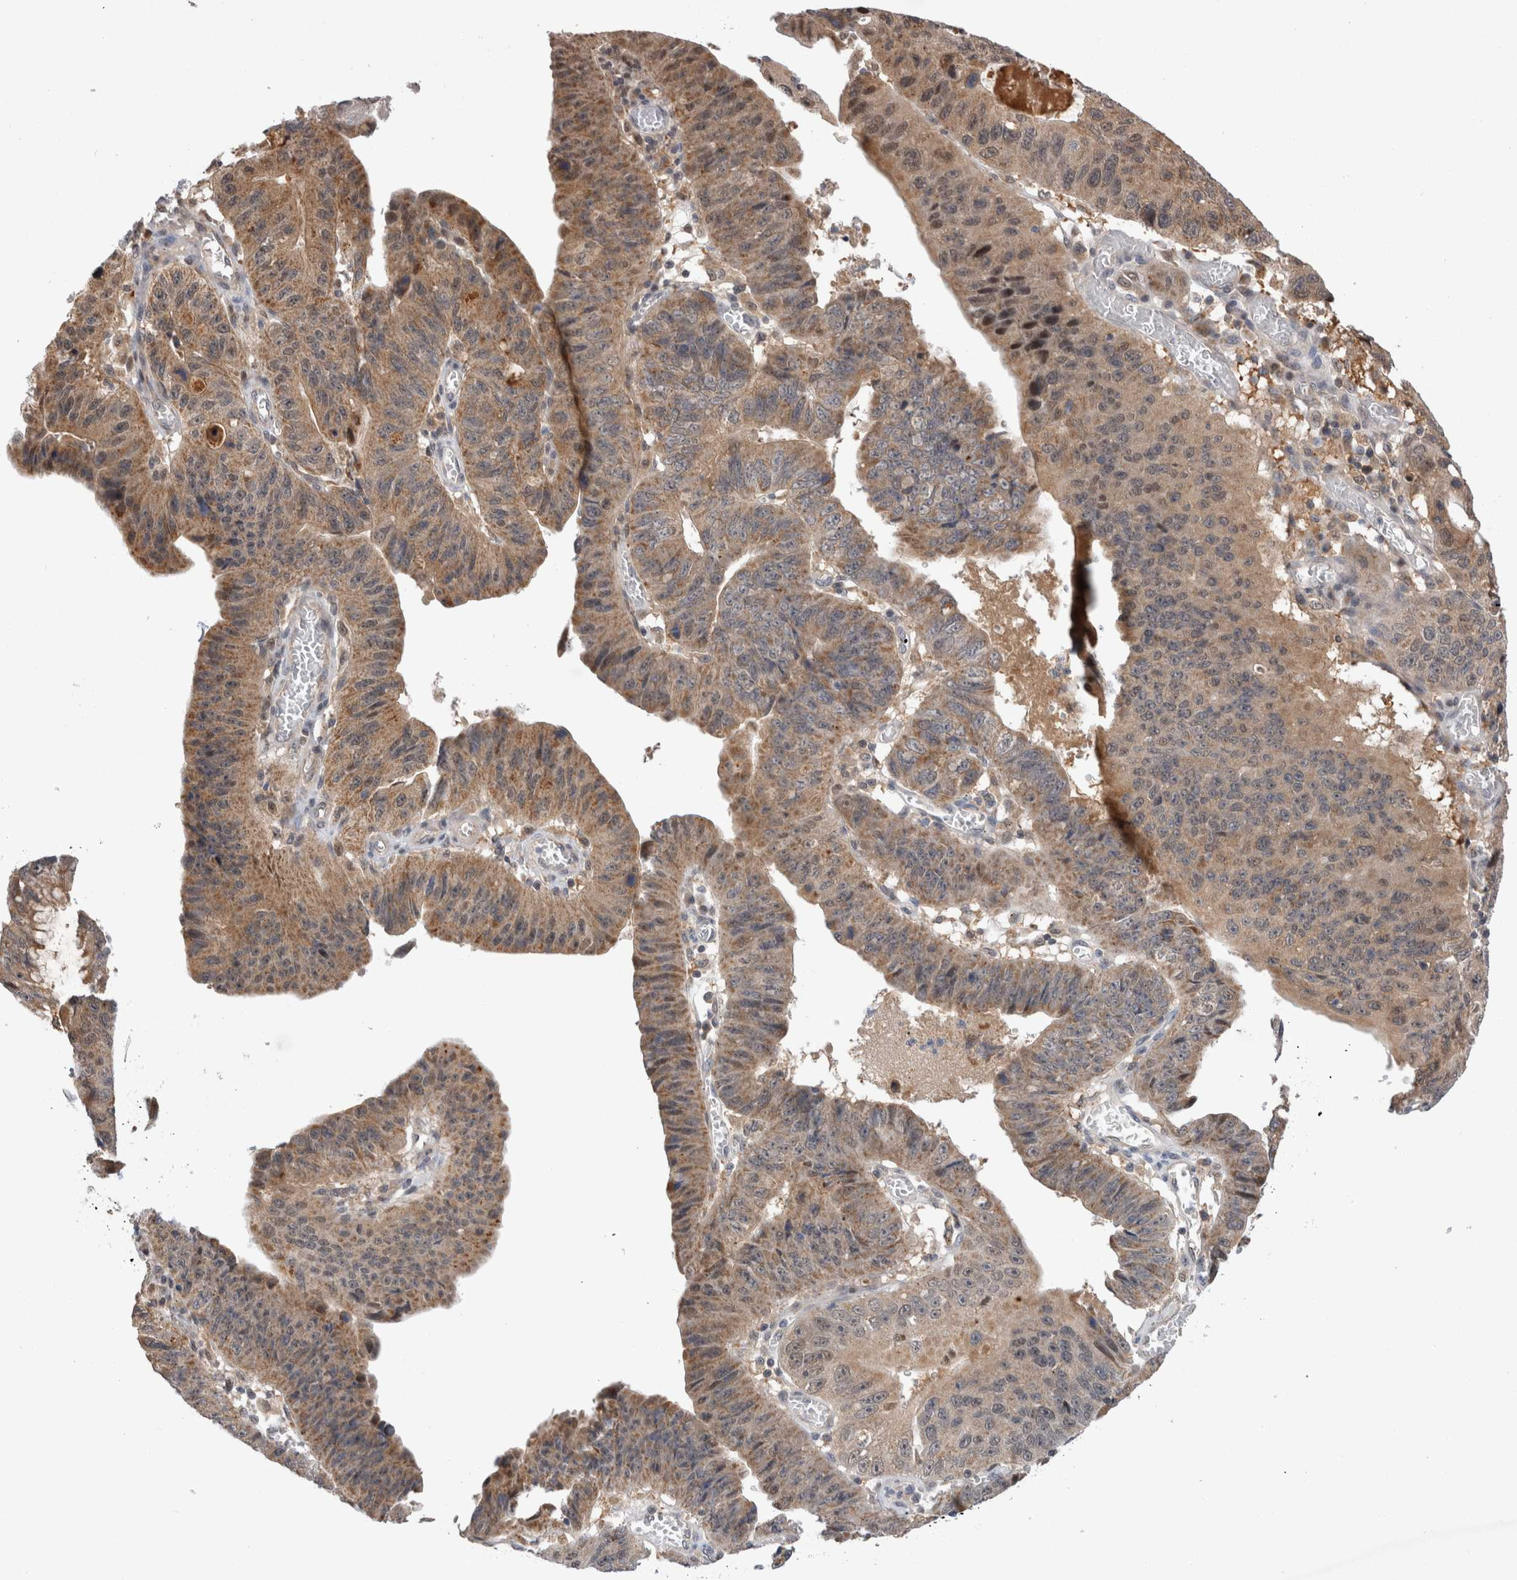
{"staining": {"intensity": "moderate", "quantity": "25%-75%", "location": "cytoplasmic/membranous"}, "tissue": "stomach cancer", "cell_type": "Tumor cells", "image_type": "cancer", "snomed": [{"axis": "morphology", "description": "Adenocarcinoma, NOS"}, {"axis": "topography", "description": "Stomach"}], "caption": "Protein expression analysis of human stomach cancer (adenocarcinoma) reveals moderate cytoplasmic/membranous staining in approximately 25%-75% of tumor cells.", "gene": "MRPL37", "patient": {"sex": "male", "age": 59}}